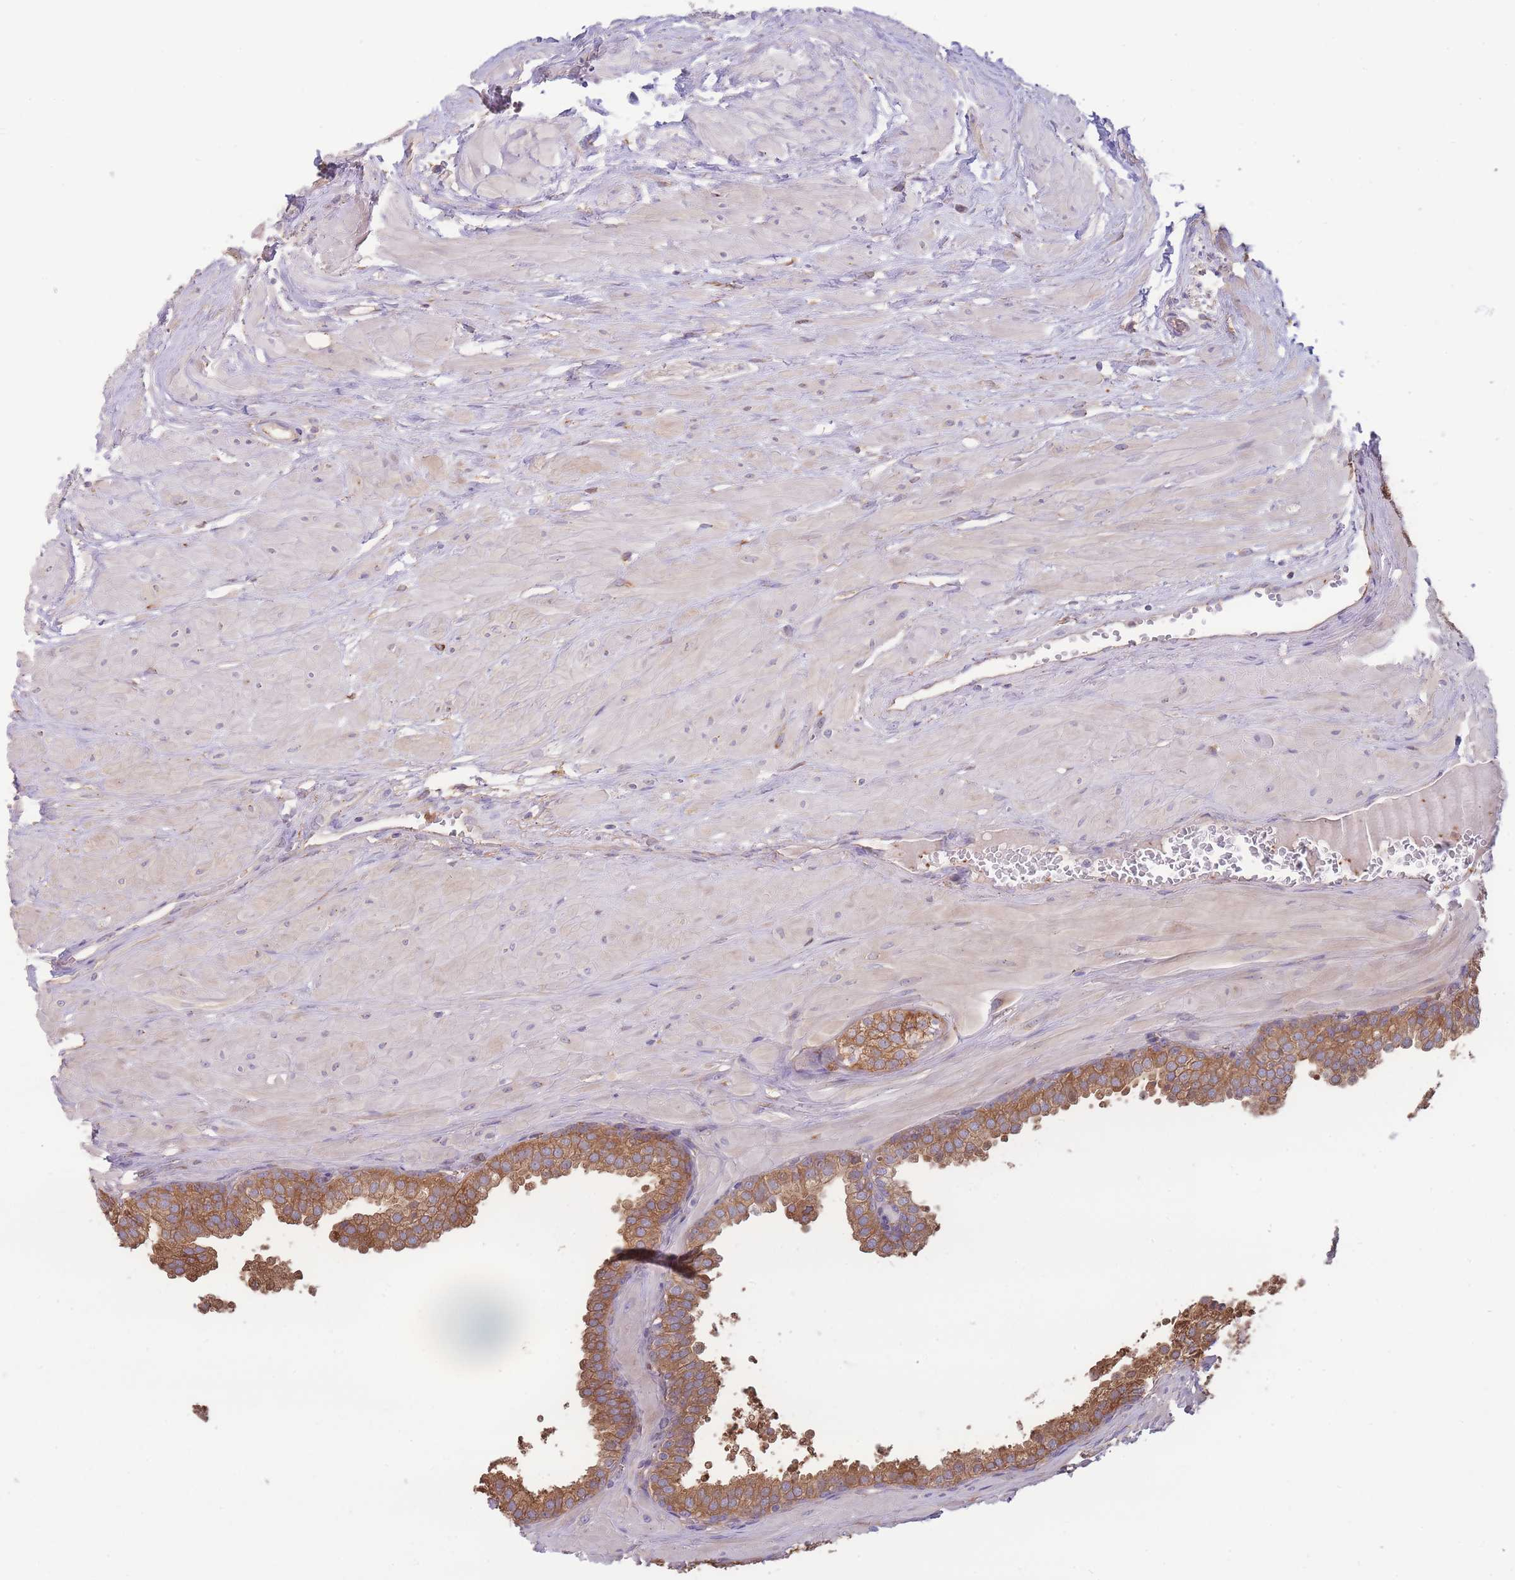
{"staining": {"intensity": "moderate", "quantity": ">75%", "location": "cytoplasmic/membranous"}, "tissue": "prostate", "cell_type": "Glandular cells", "image_type": "normal", "snomed": [{"axis": "morphology", "description": "Normal tissue, NOS"}, {"axis": "topography", "description": "Prostate"}, {"axis": "topography", "description": "Peripheral nerve tissue"}], "caption": "Immunohistochemical staining of unremarkable human prostate exhibits moderate cytoplasmic/membranous protein expression in approximately >75% of glandular cells.", "gene": "STEAP3", "patient": {"sex": "male", "age": 55}}